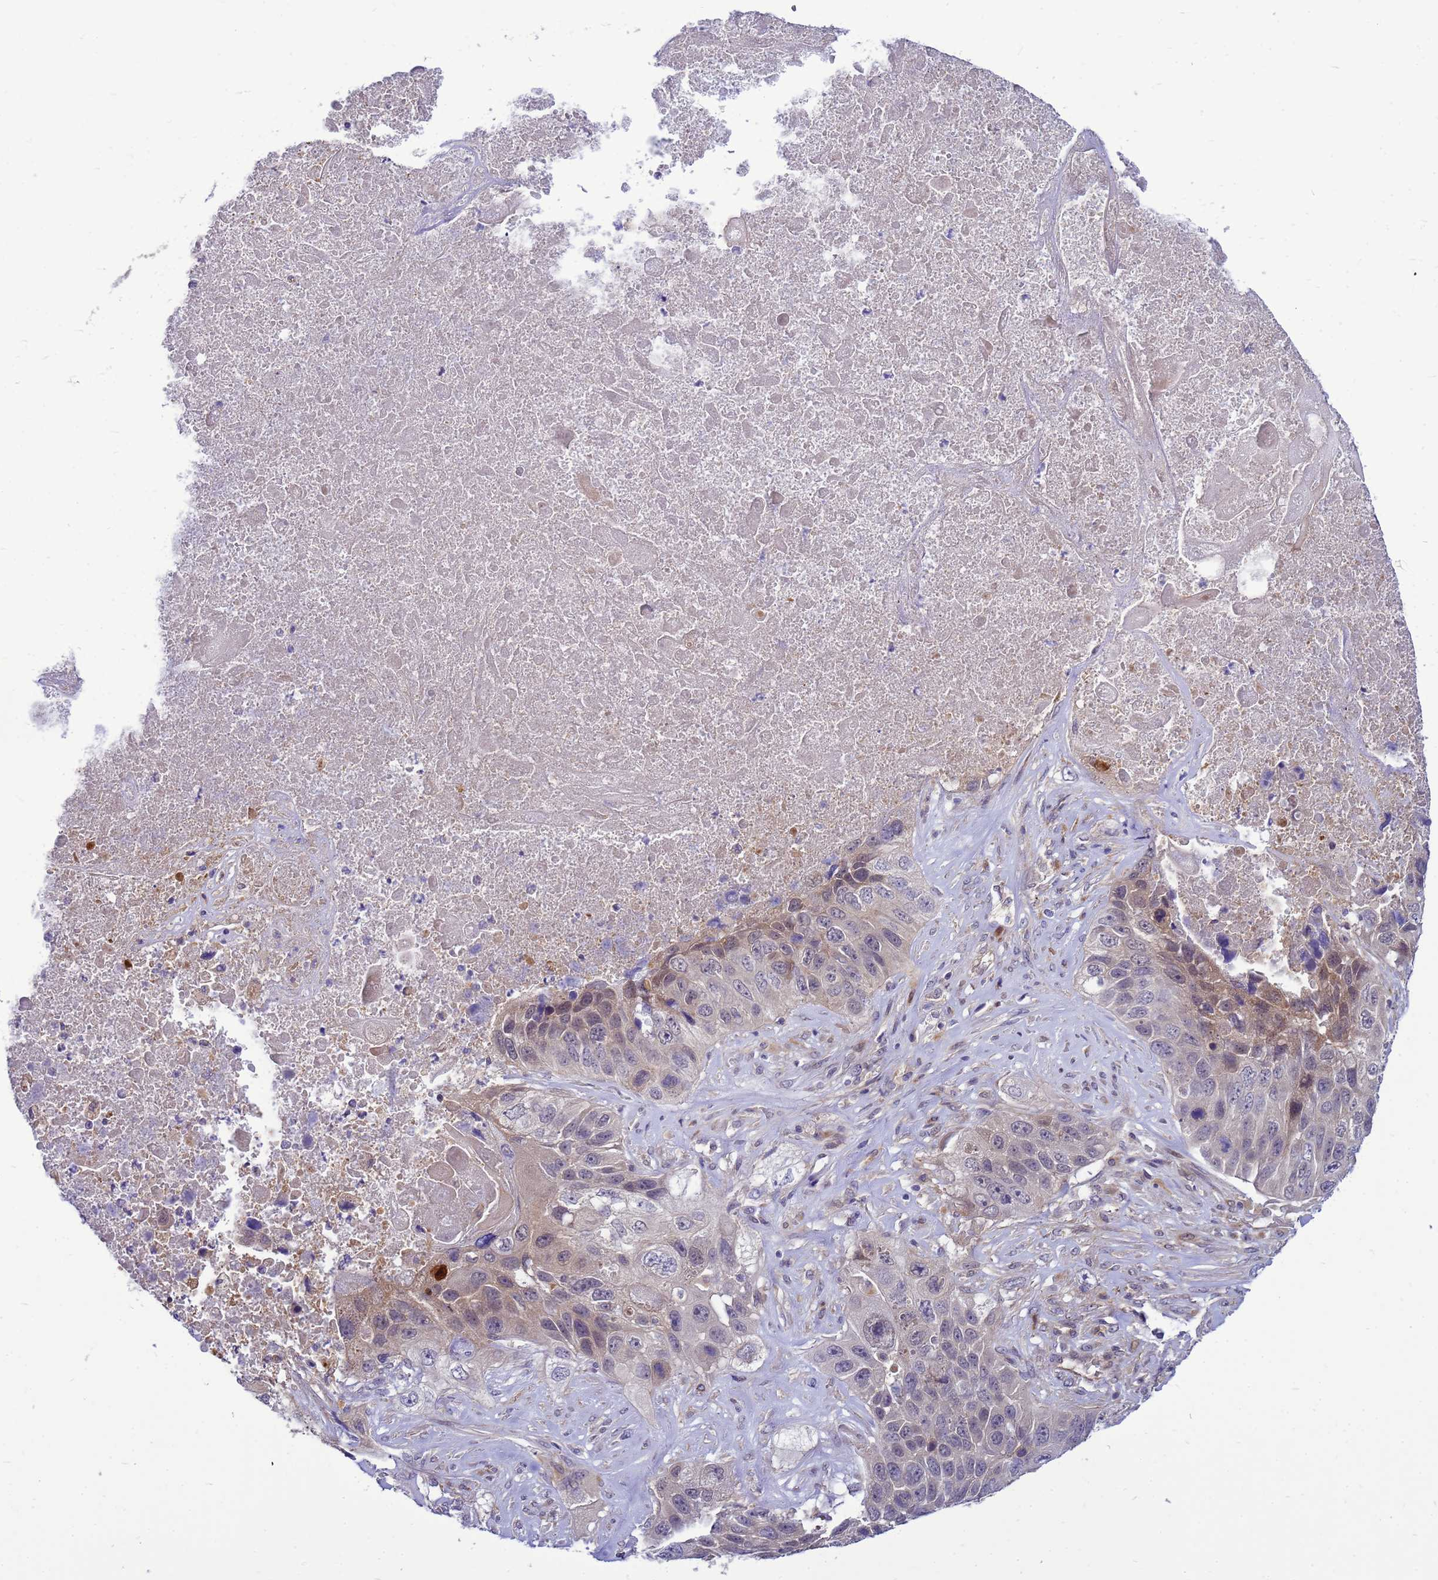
{"staining": {"intensity": "weak", "quantity": "25%-75%", "location": "cytoplasmic/membranous"}, "tissue": "lung cancer", "cell_type": "Tumor cells", "image_type": "cancer", "snomed": [{"axis": "morphology", "description": "Squamous cell carcinoma, NOS"}, {"axis": "topography", "description": "Lung"}], "caption": "This histopathology image exhibits immunohistochemistry staining of human squamous cell carcinoma (lung), with low weak cytoplasmic/membranous positivity in approximately 25%-75% of tumor cells.", "gene": "ENOPH1", "patient": {"sex": "male", "age": 61}}